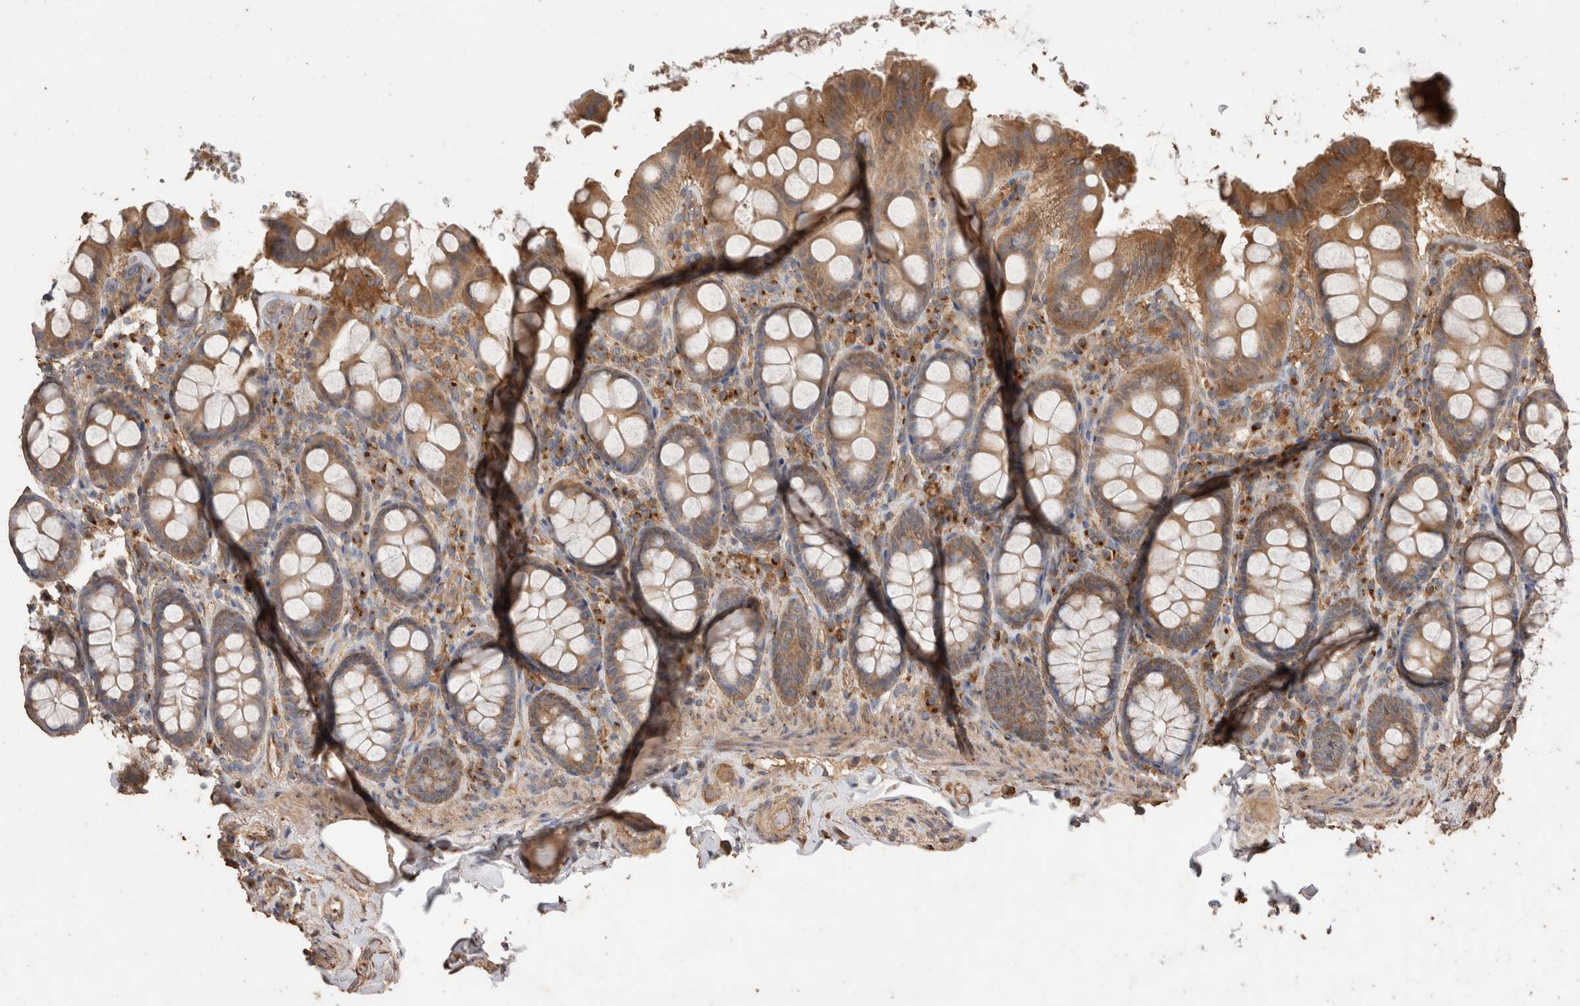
{"staining": {"intensity": "moderate", "quantity": ">75%", "location": "cytoplasmic/membranous"}, "tissue": "colon", "cell_type": "Endothelial cells", "image_type": "normal", "snomed": [{"axis": "morphology", "description": "Normal tissue, NOS"}, {"axis": "topography", "description": "Colon"}, {"axis": "topography", "description": "Peripheral nerve tissue"}], "caption": "A brown stain highlights moderate cytoplasmic/membranous expression of a protein in endothelial cells of normal colon. (DAB IHC, brown staining for protein, blue staining for nuclei).", "gene": "SNX31", "patient": {"sex": "female", "age": 61}}